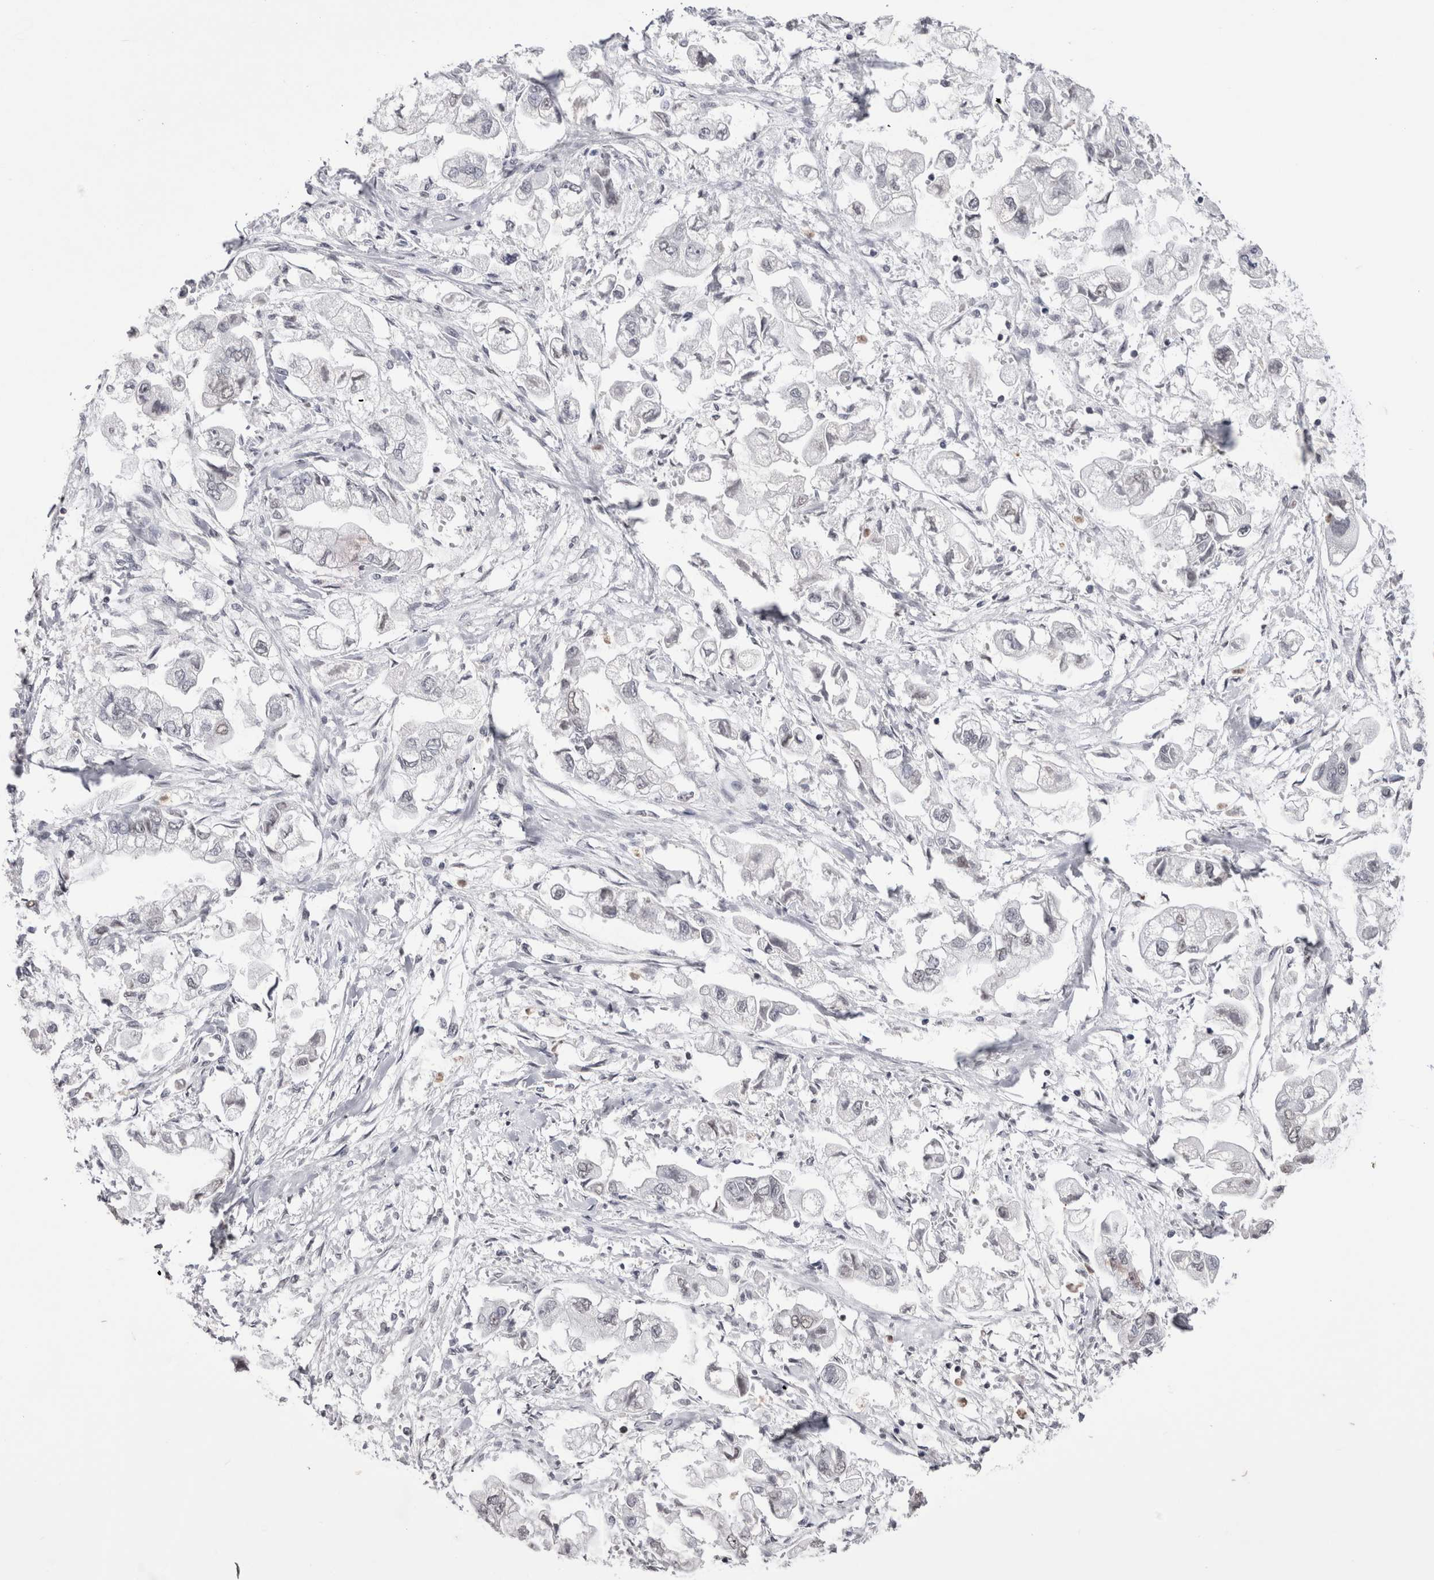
{"staining": {"intensity": "negative", "quantity": "none", "location": "none"}, "tissue": "stomach cancer", "cell_type": "Tumor cells", "image_type": "cancer", "snomed": [{"axis": "morphology", "description": "Normal tissue, NOS"}, {"axis": "morphology", "description": "Adenocarcinoma, NOS"}, {"axis": "topography", "description": "Stomach"}], "caption": "This is an IHC histopathology image of stomach cancer (adenocarcinoma). There is no positivity in tumor cells.", "gene": "SMC1A", "patient": {"sex": "male", "age": 62}}